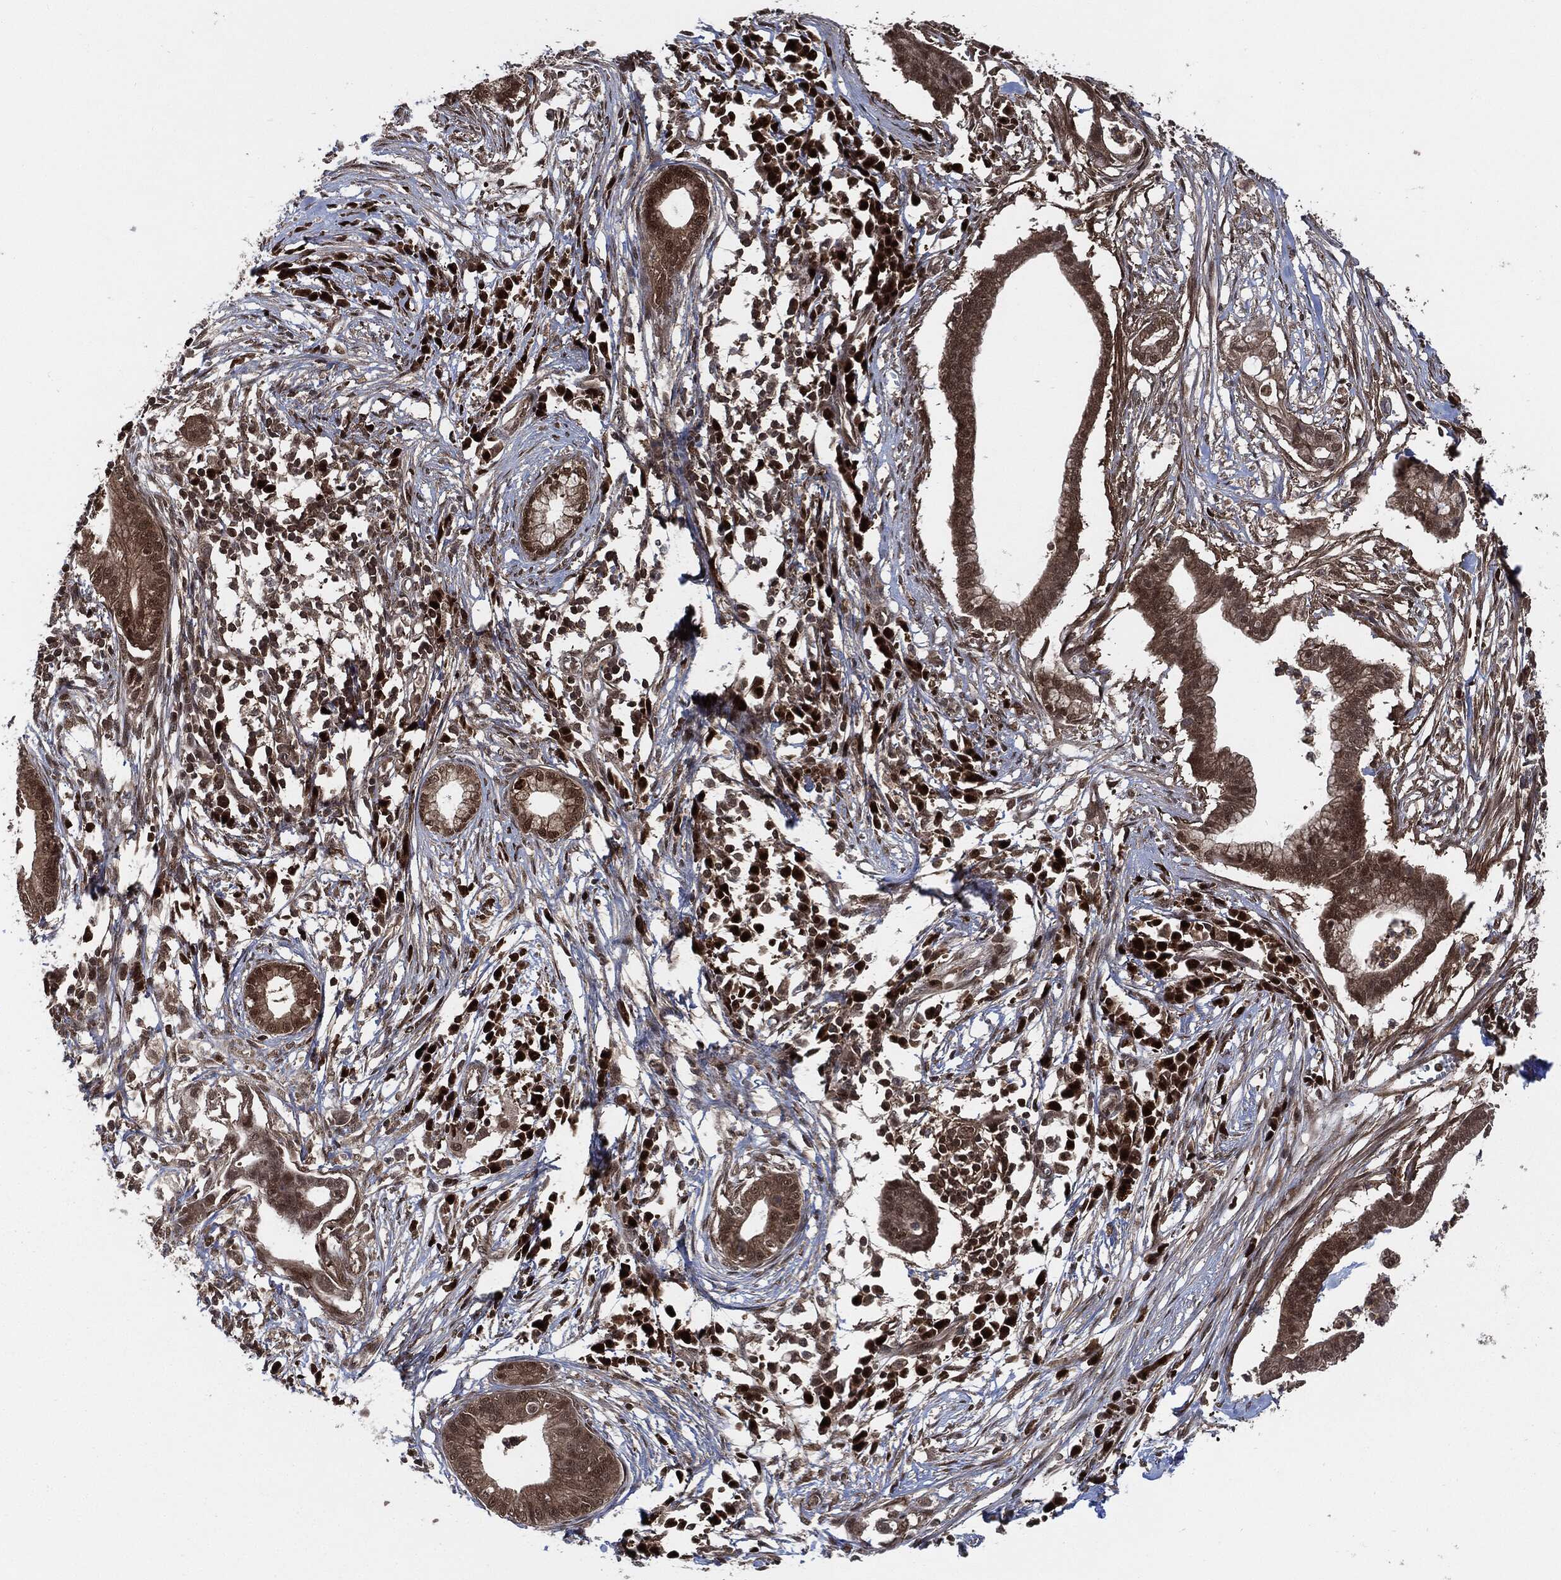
{"staining": {"intensity": "moderate", "quantity": ">75%", "location": "cytoplasmic/membranous,nuclear"}, "tissue": "pancreatic cancer", "cell_type": "Tumor cells", "image_type": "cancer", "snomed": [{"axis": "morphology", "description": "Normal tissue, NOS"}, {"axis": "morphology", "description": "Adenocarcinoma, NOS"}, {"axis": "topography", "description": "Pancreas"}], "caption": "This is a photomicrograph of IHC staining of pancreatic cancer, which shows moderate positivity in the cytoplasmic/membranous and nuclear of tumor cells.", "gene": "CUTA", "patient": {"sex": "female", "age": 58}}